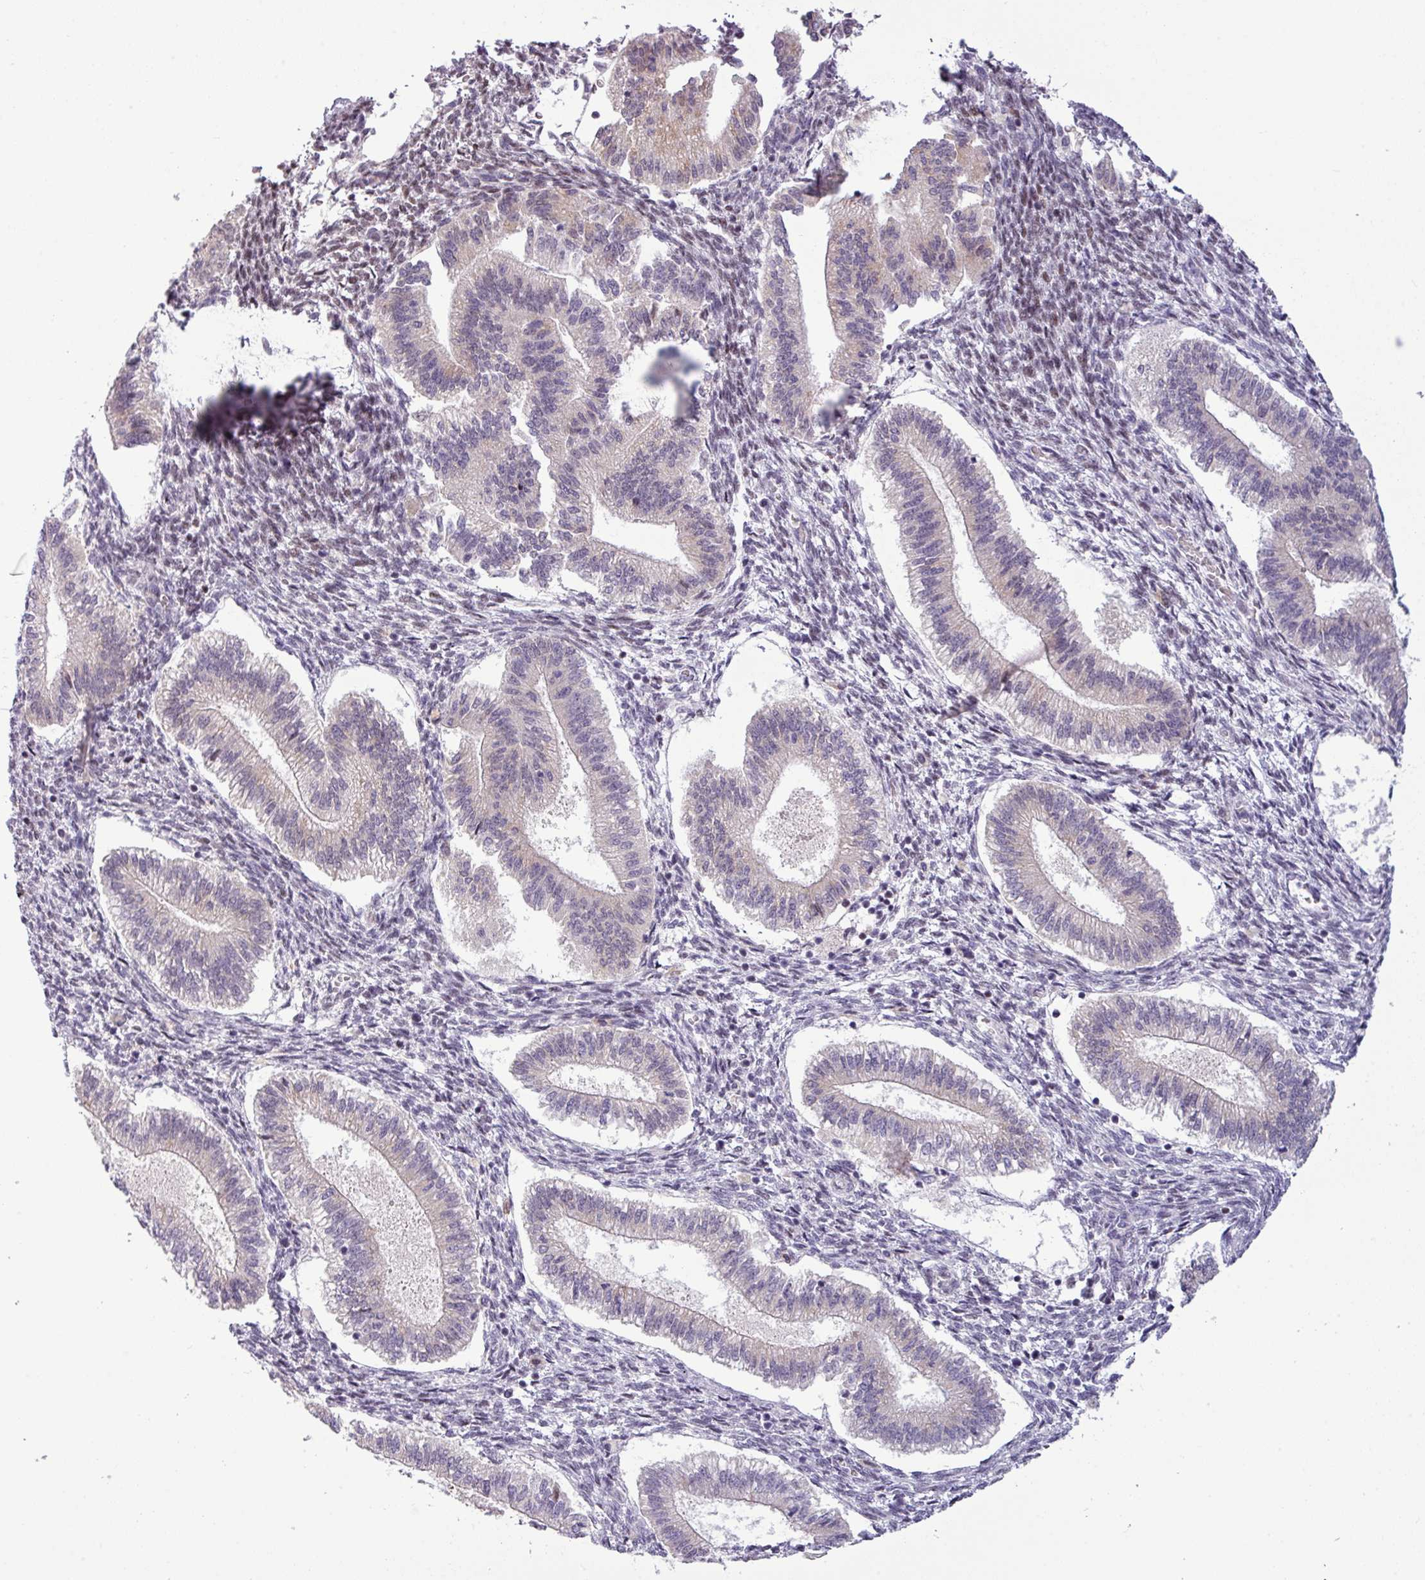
{"staining": {"intensity": "moderate", "quantity": "<25%", "location": "nuclear"}, "tissue": "endometrium", "cell_type": "Cells in endometrial stroma", "image_type": "normal", "snomed": [{"axis": "morphology", "description": "Normal tissue, NOS"}, {"axis": "topography", "description": "Endometrium"}], "caption": "Immunohistochemical staining of unremarkable endometrium demonstrates low levels of moderate nuclear expression in approximately <25% of cells in endometrial stroma. The staining was performed using DAB, with brown indicating positive protein expression. Nuclei are stained blue with hematoxylin.", "gene": "SLC66A2", "patient": {"sex": "female", "age": 25}}